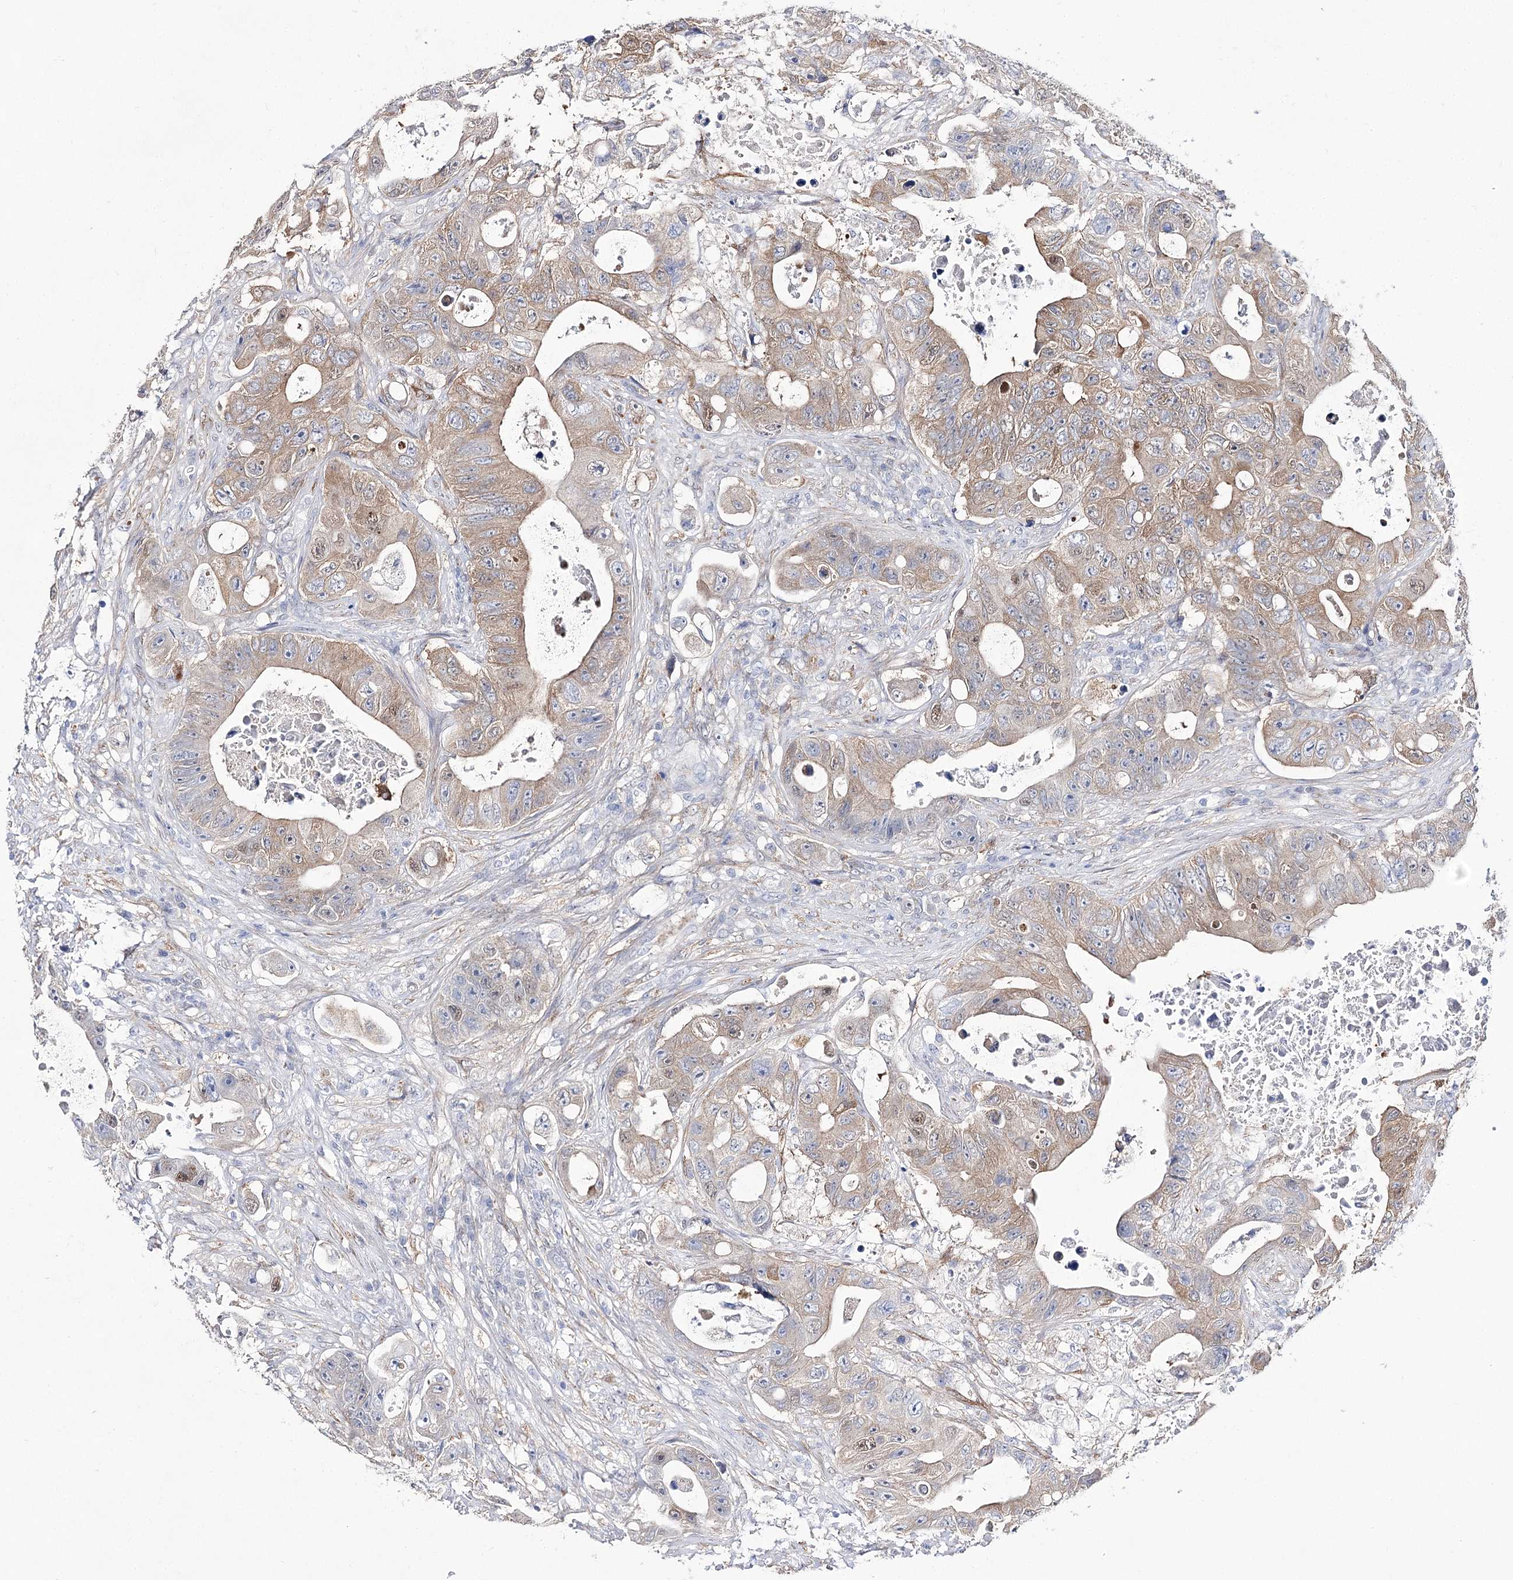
{"staining": {"intensity": "weak", "quantity": "25%-75%", "location": "cytoplasmic/membranous,nuclear"}, "tissue": "colorectal cancer", "cell_type": "Tumor cells", "image_type": "cancer", "snomed": [{"axis": "morphology", "description": "Adenocarcinoma, NOS"}, {"axis": "topography", "description": "Colon"}], "caption": "Colorectal adenocarcinoma tissue shows weak cytoplasmic/membranous and nuclear positivity in about 25%-75% of tumor cells", "gene": "UGDH", "patient": {"sex": "female", "age": 46}}